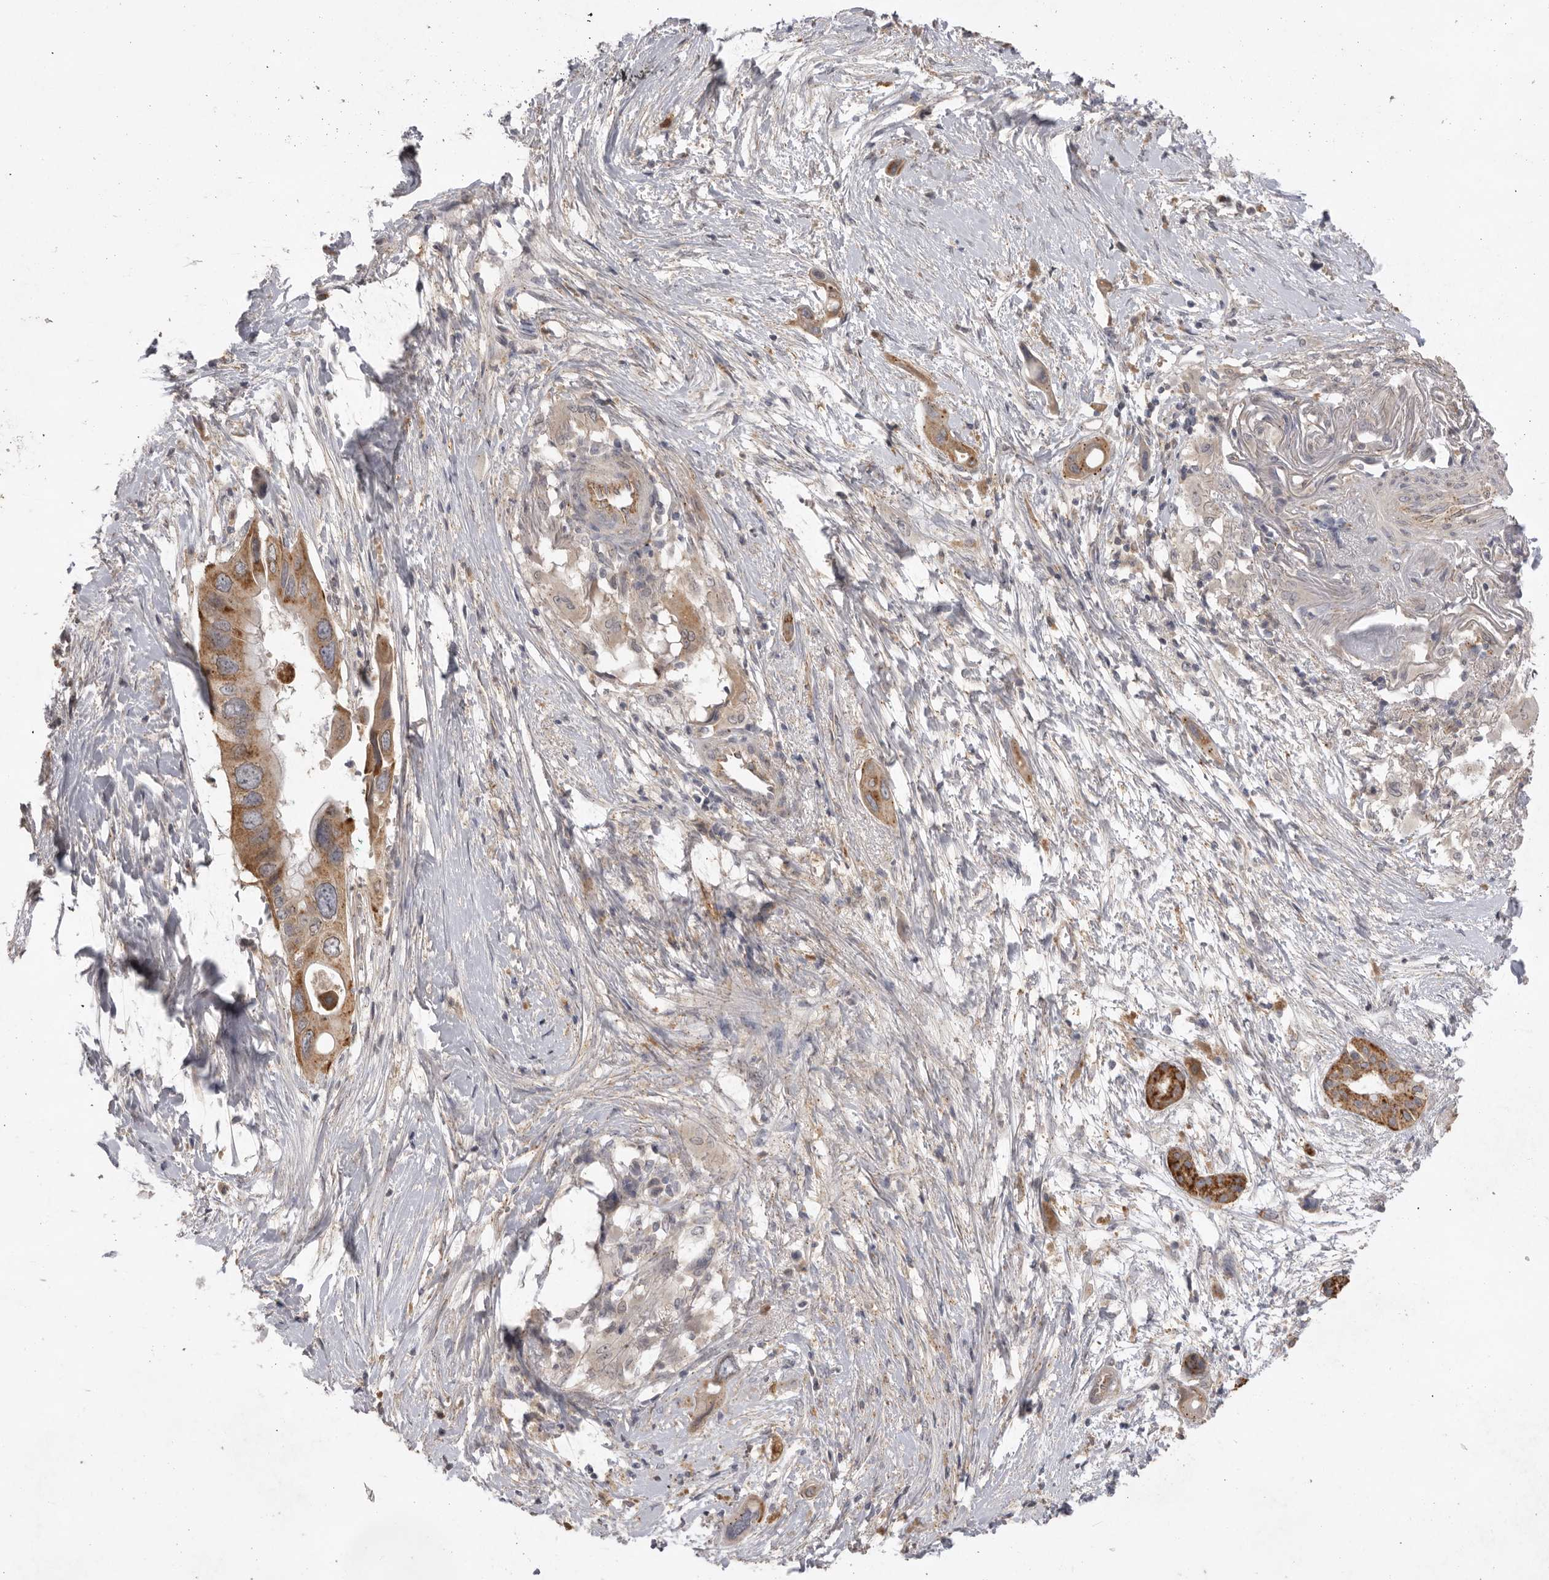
{"staining": {"intensity": "moderate", "quantity": ">75%", "location": "cytoplasmic/membranous"}, "tissue": "pancreatic cancer", "cell_type": "Tumor cells", "image_type": "cancer", "snomed": [{"axis": "morphology", "description": "Adenocarcinoma, NOS"}, {"axis": "topography", "description": "Pancreas"}], "caption": "Moderate cytoplasmic/membranous expression for a protein is seen in approximately >75% of tumor cells of pancreatic adenocarcinoma using IHC.", "gene": "TLR3", "patient": {"sex": "male", "age": 66}}